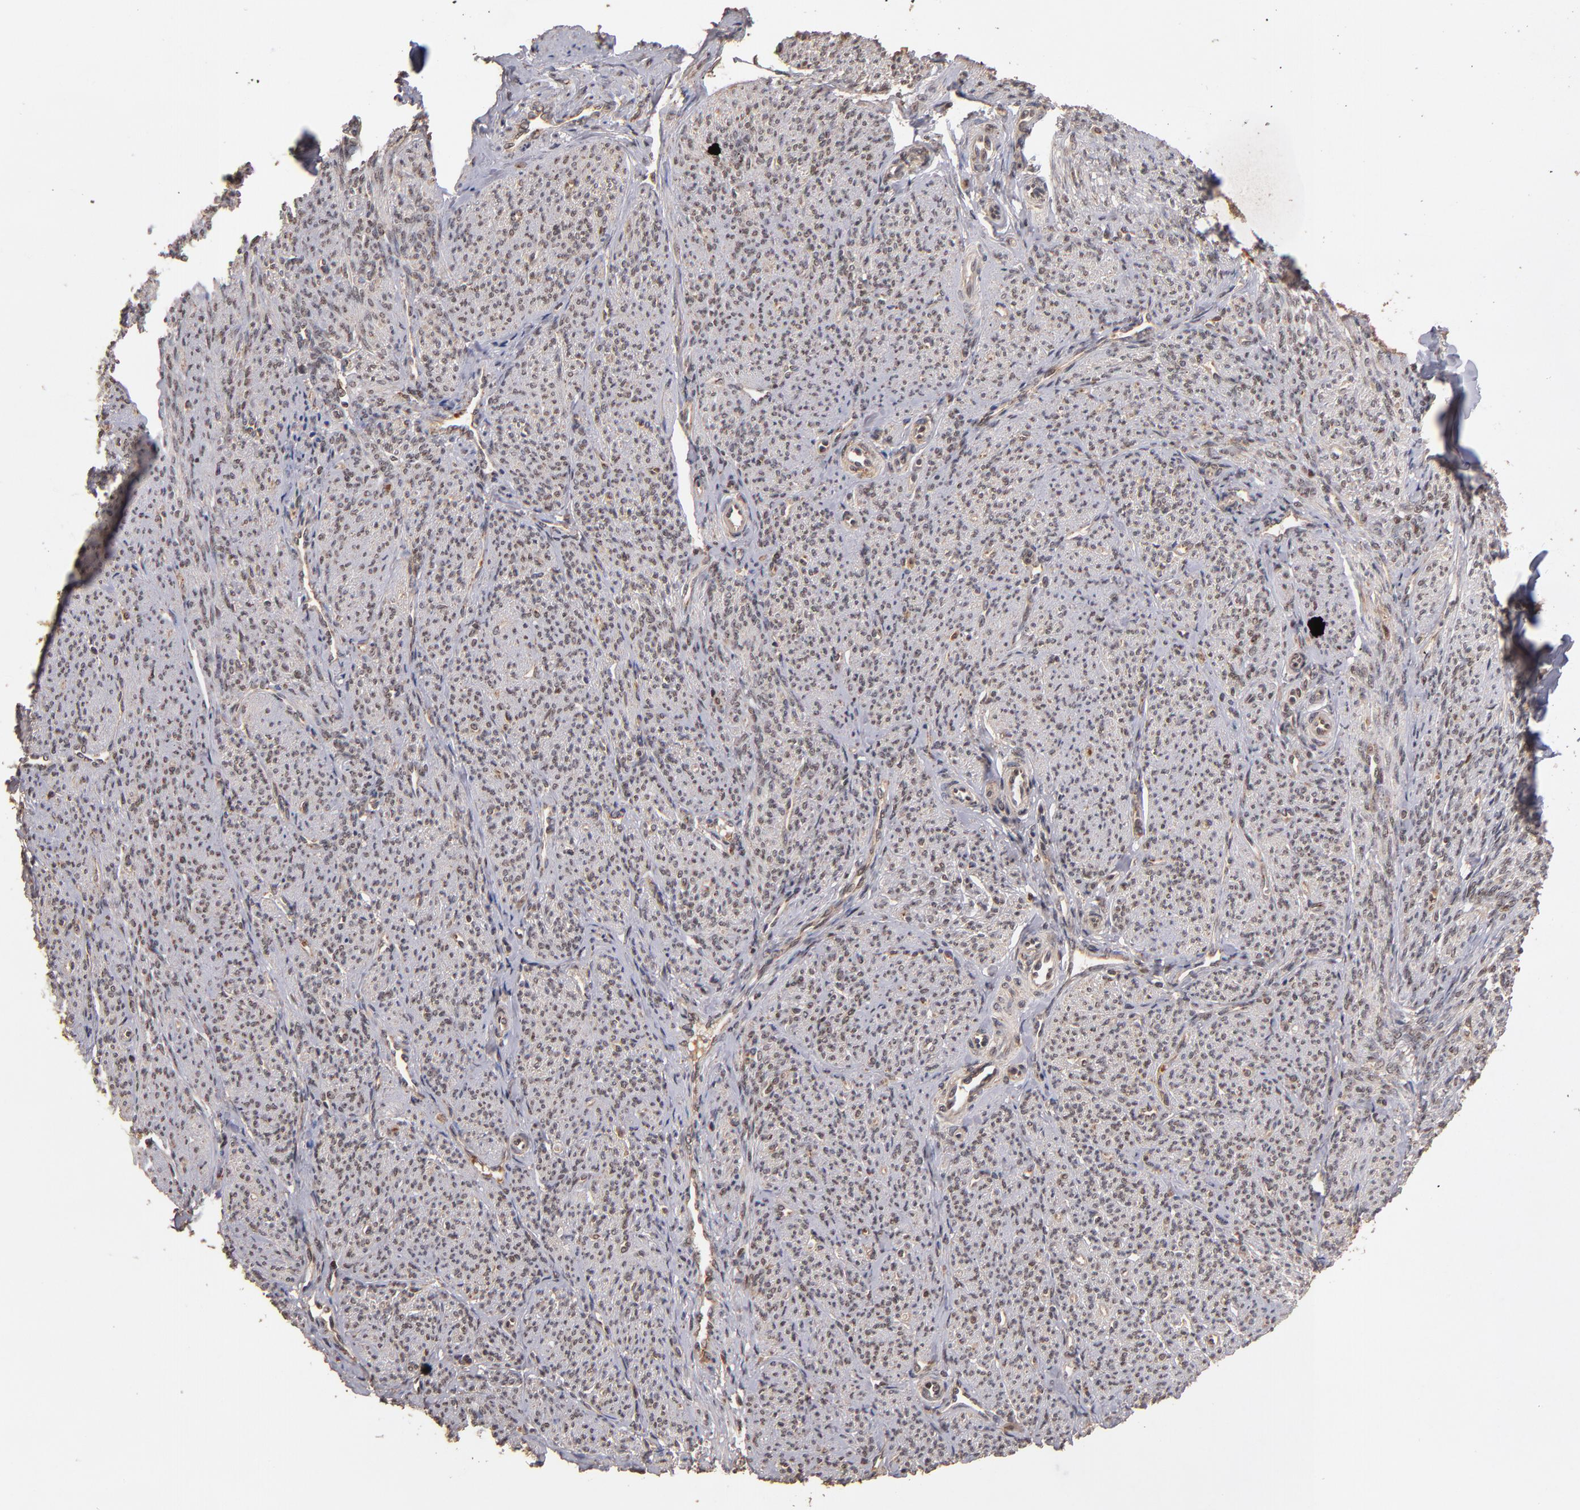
{"staining": {"intensity": "weak", "quantity": ">75%", "location": "nuclear"}, "tissue": "smooth muscle", "cell_type": "Smooth muscle cells", "image_type": "normal", "snomed": [{"axis": "morphology", "description": "Normal tissue, NOS"}, {"axis": "topography", "description": "Smooth muscle"}], "caption": "Human smooth muscle stained with a brown dye demonstrates weak nuclear positive staining in approximately >75% of smooth muscle cells.", "gene": "EAPP", "patient": {"sex": "female", "age": 65}}